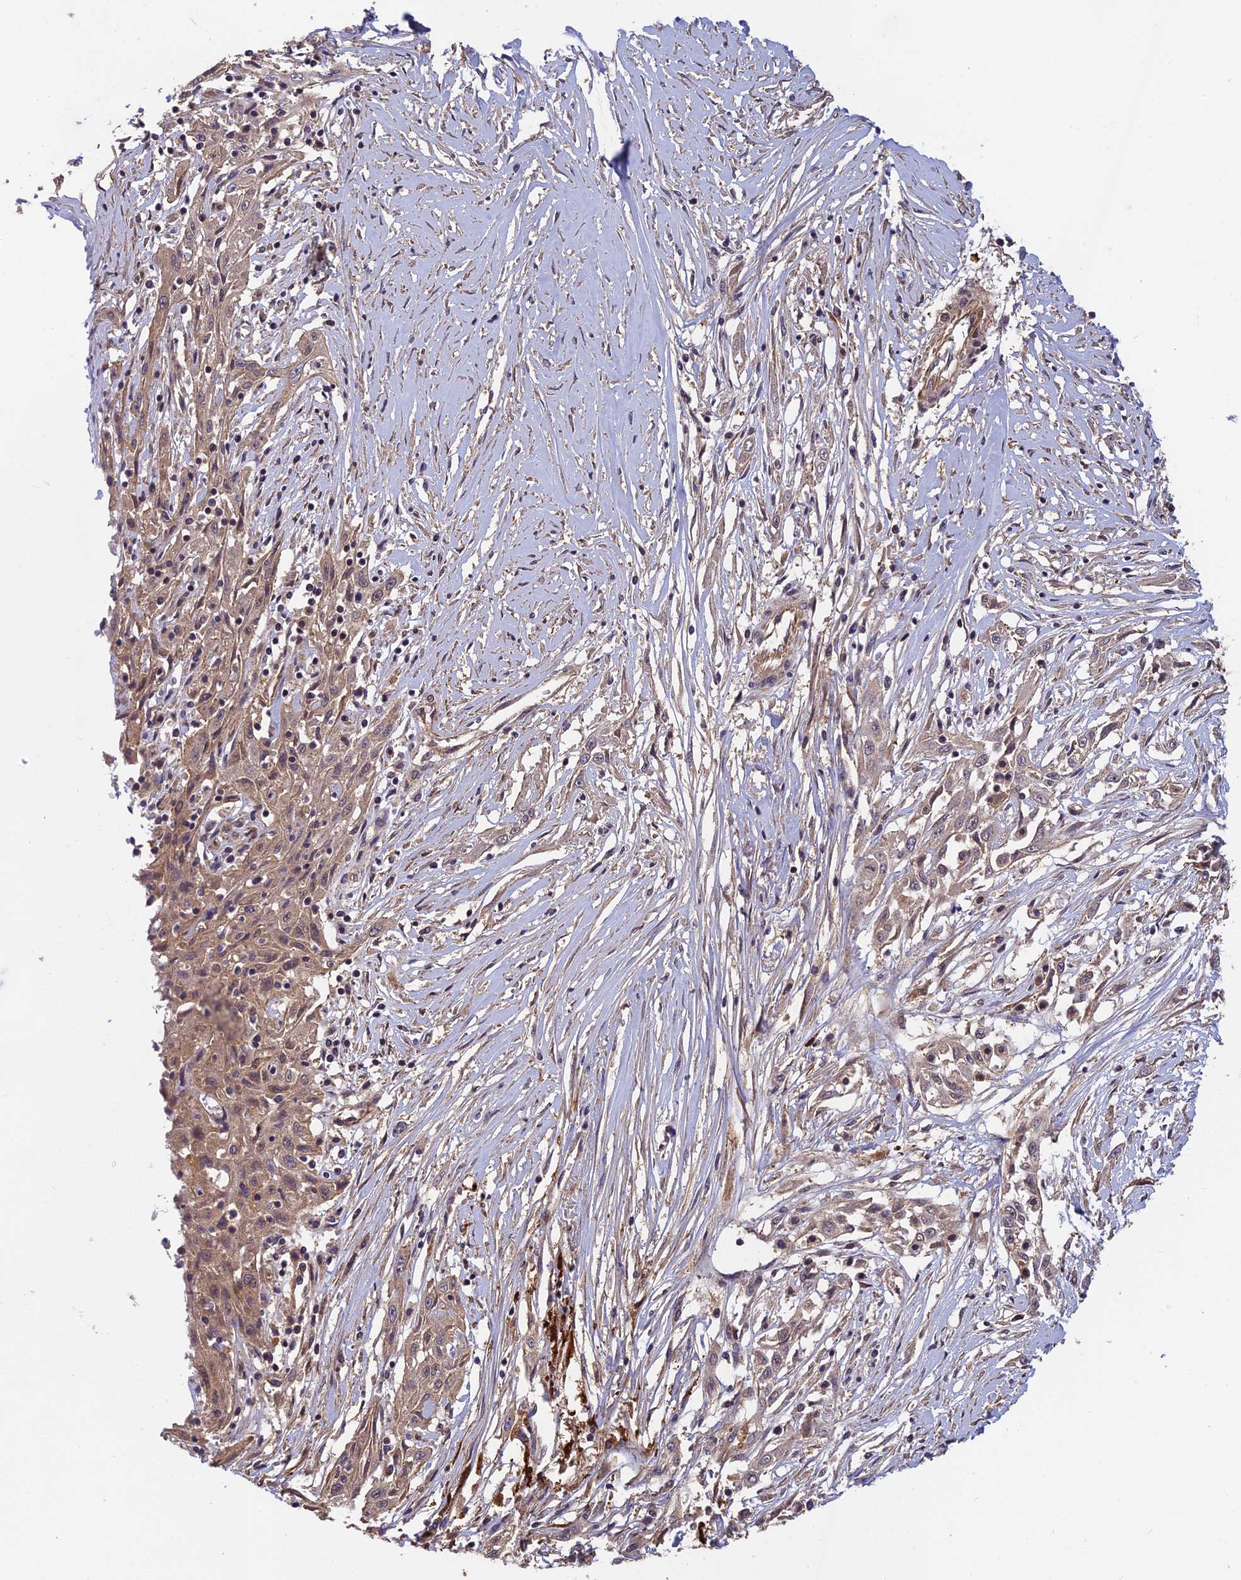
{"staining": {"intensity": "negative", "quantity": "none", "location": "none"}, "tissue": "skin cancer", "cell_type": "Tumor cells", "image_type": "cancer", "snomed": [{"axis": "morphology", "description": "Squamous cell carcinoma, NOS"}, {"axis": "morphology", "description": "Squamous cell carcinoma, metastatic, NOS"}, {"axis": "topography", "description": "Skin"}, {"axis": "topography", "description": "Lymph node"}], "caption": "A micrograph of human skin cancer (squamous cell carcinoma) is negative for staining in tumor cells.", "gene": "PIKFYVE", "patient": {"sex": "male", "age": 75}}